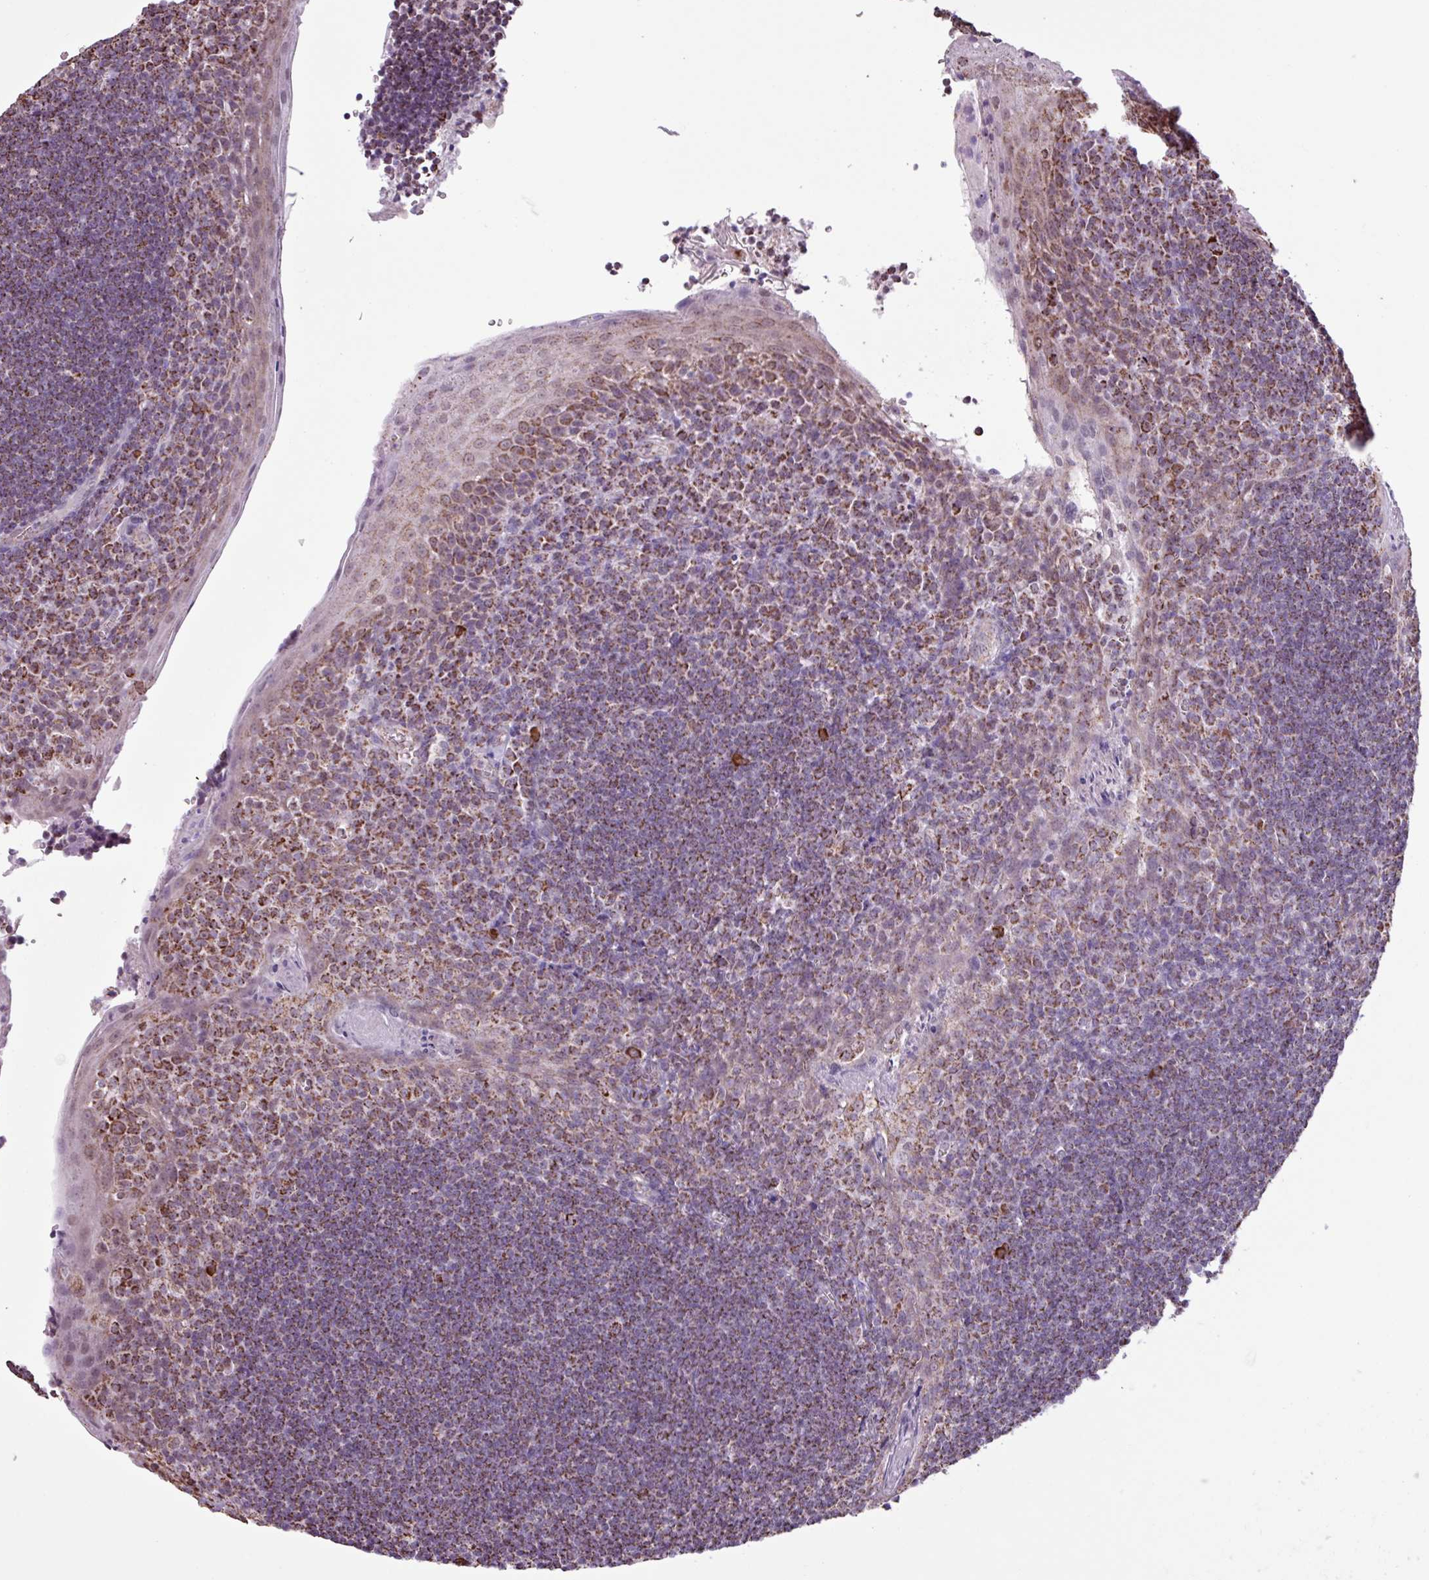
{"staining": {"intensity": "strong", "quantity": ">75%", "location": "cytoplasmic/membranous"}, "tissue": "tonsil", "cell_type": "Germinal center cells", "image_type": "normal", "snomed": [{"axis": "morphology", "description": "Normal tissue, NOS"}, {"axis": "topography", "description": "Tonsil"}], "caption": "Human tonsil stained for a protein (brown) exhibits strong cytoplasmic/membranous positive staining in approximately >75% of germinal center cells.", "gene": "ALG8", "patient": {"sex": "male", "age": 27}}